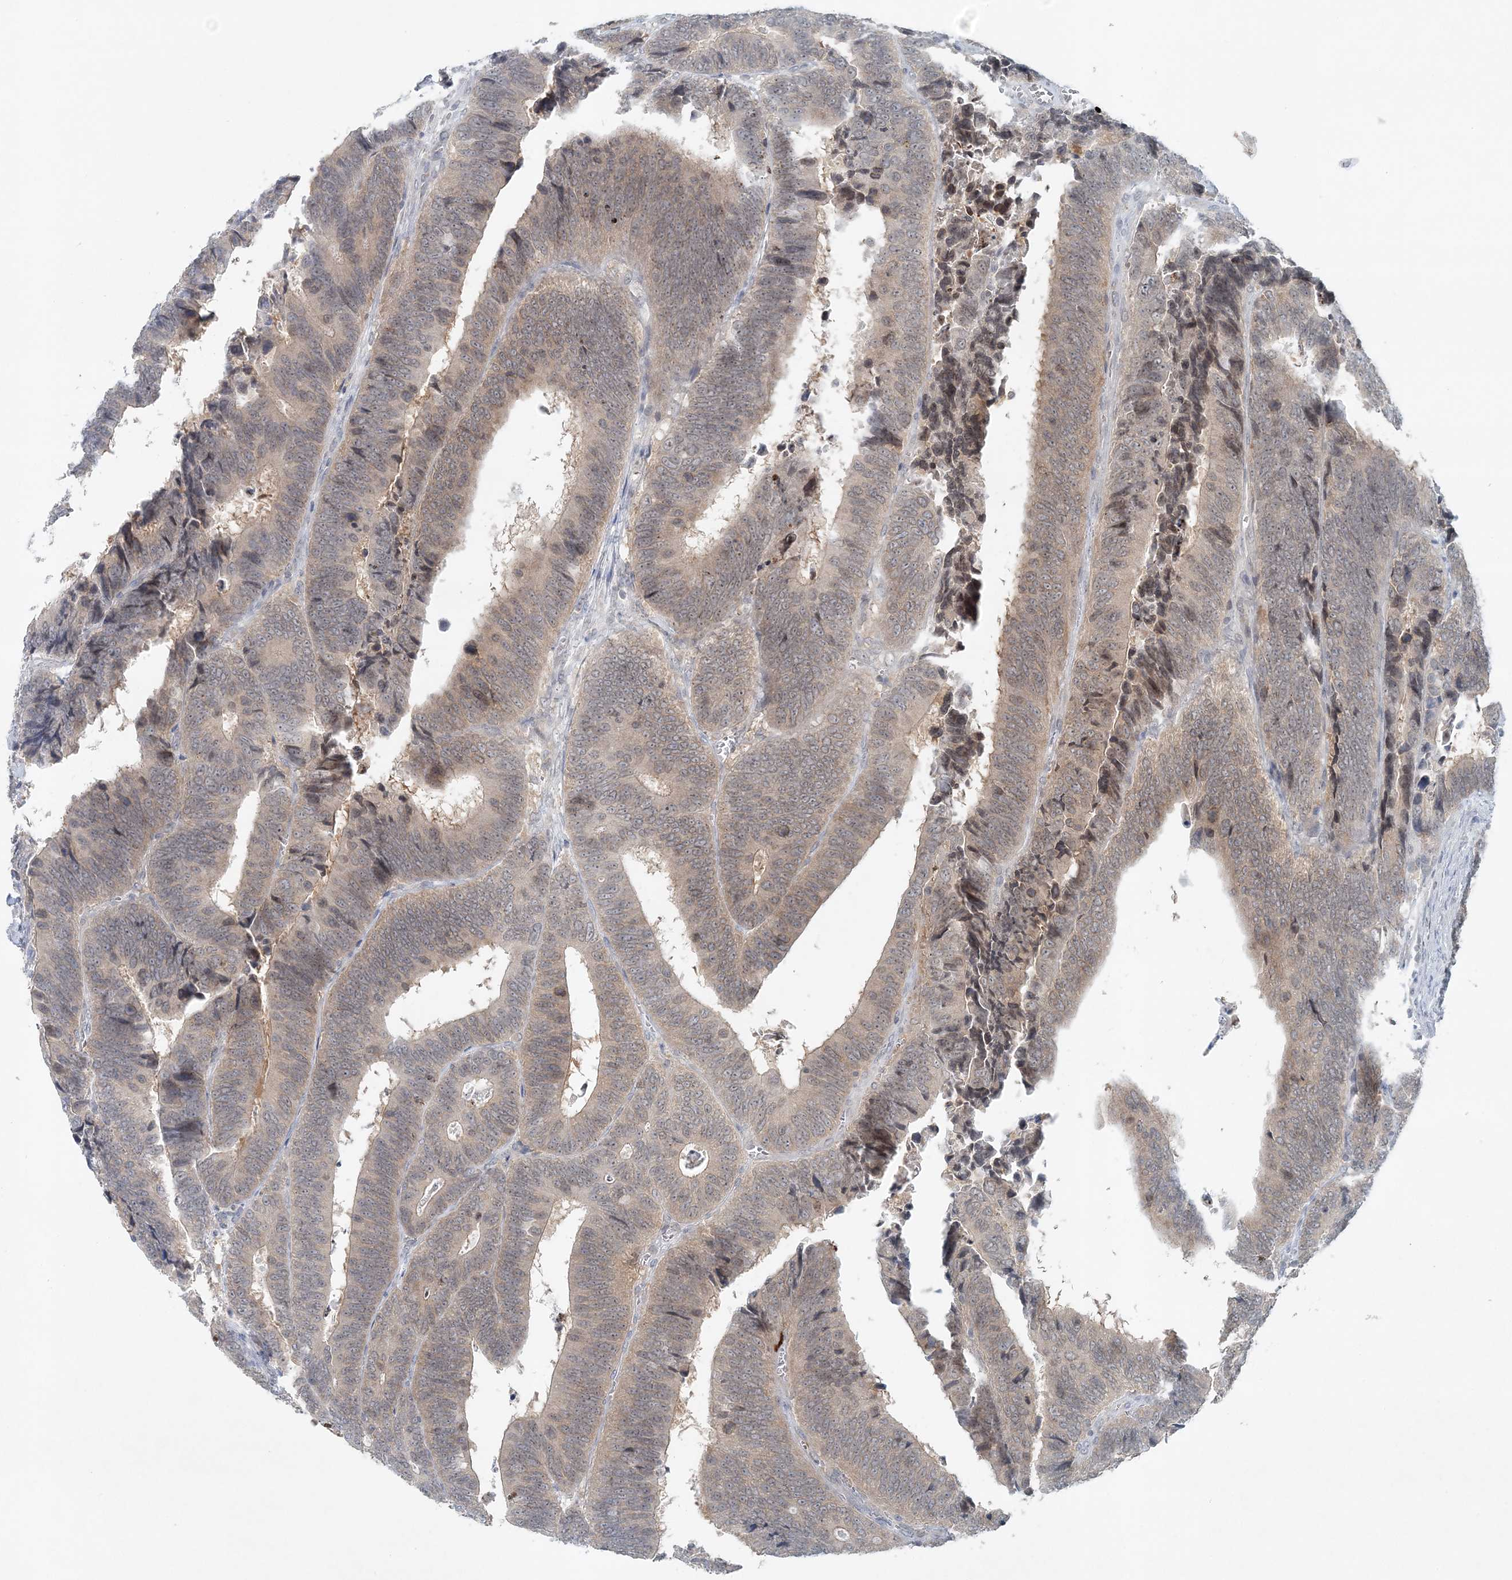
{"staining": {"intensity": "weak", "quantity": "25%-75%", "location": "cytoplasmic/membranous"}, "tissue": "colorectal cancer", "cell_type": "Tumor cells", "image_type": "cancer", "snomed": [{"axis": "morphology", "description": "Adenocarcinoma, NOS"}, {"axis": "topography", "description": "Colon"}], "caption": "Immunohistochemical staining of adenocarcinoma (colorectal) exhibits weak cytoplasmic/membranous protein staining in about 25%-75% of tumor cells.", "gene": "NUP54", "patient": {"sex": "male", "age": 72}}